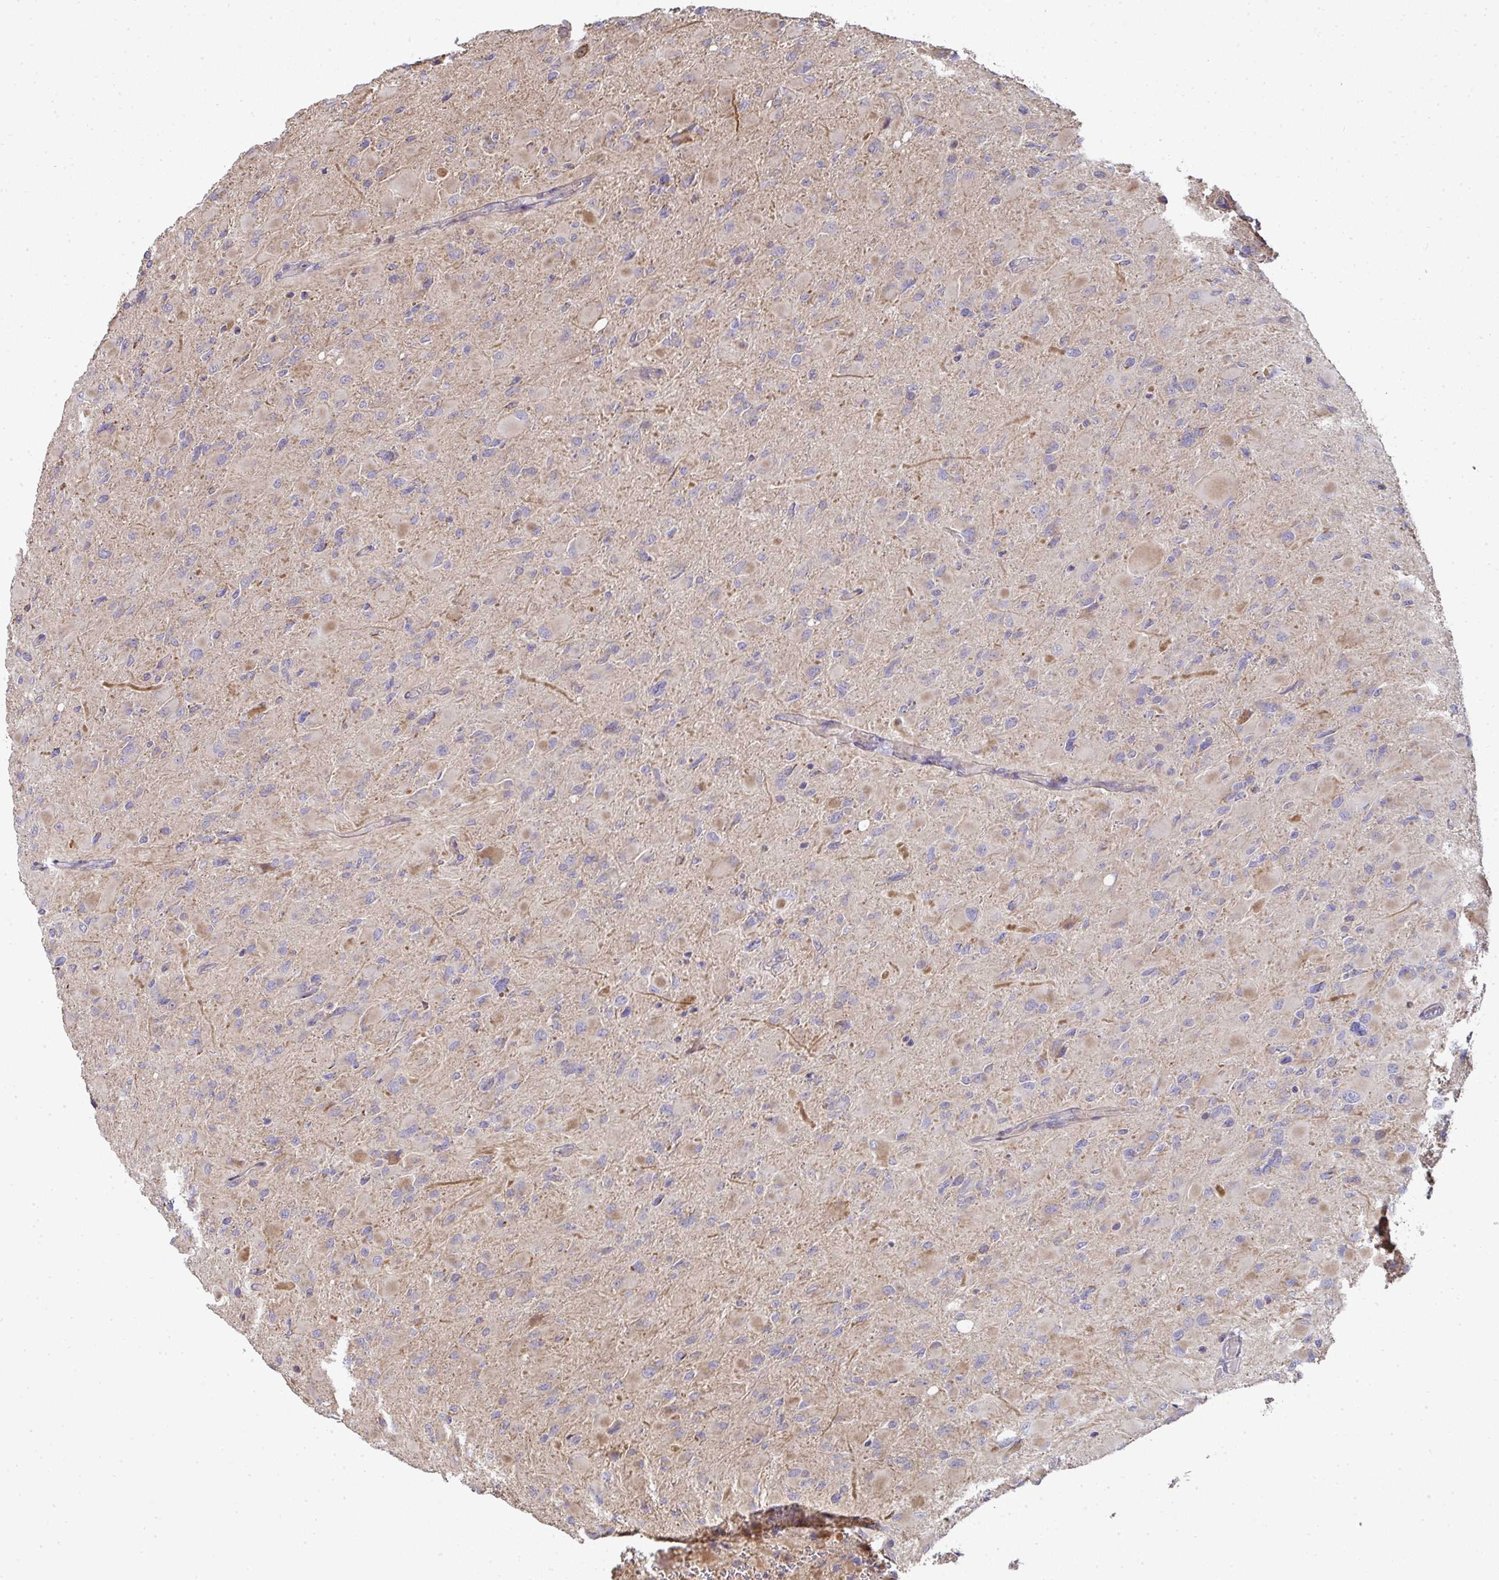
{"staining": {"intensity": "negative", "quantity": "none", "location": "none"}, "tissue": "glioma", "cell_type": "Tumor cells", "image_type": "cancer", "snomed": [{"axis": "morphology", "description": "Glioma, malignant, High grade"}, {"axis": "topography", "description": "Cerebral cortex"}], "caption": "The photomicrograph demonstrates no staining of tumor cells in malignant high-grade glioma.", "gene": "AGTPBP1", "patient": {"sex": "female", "age": 36}}